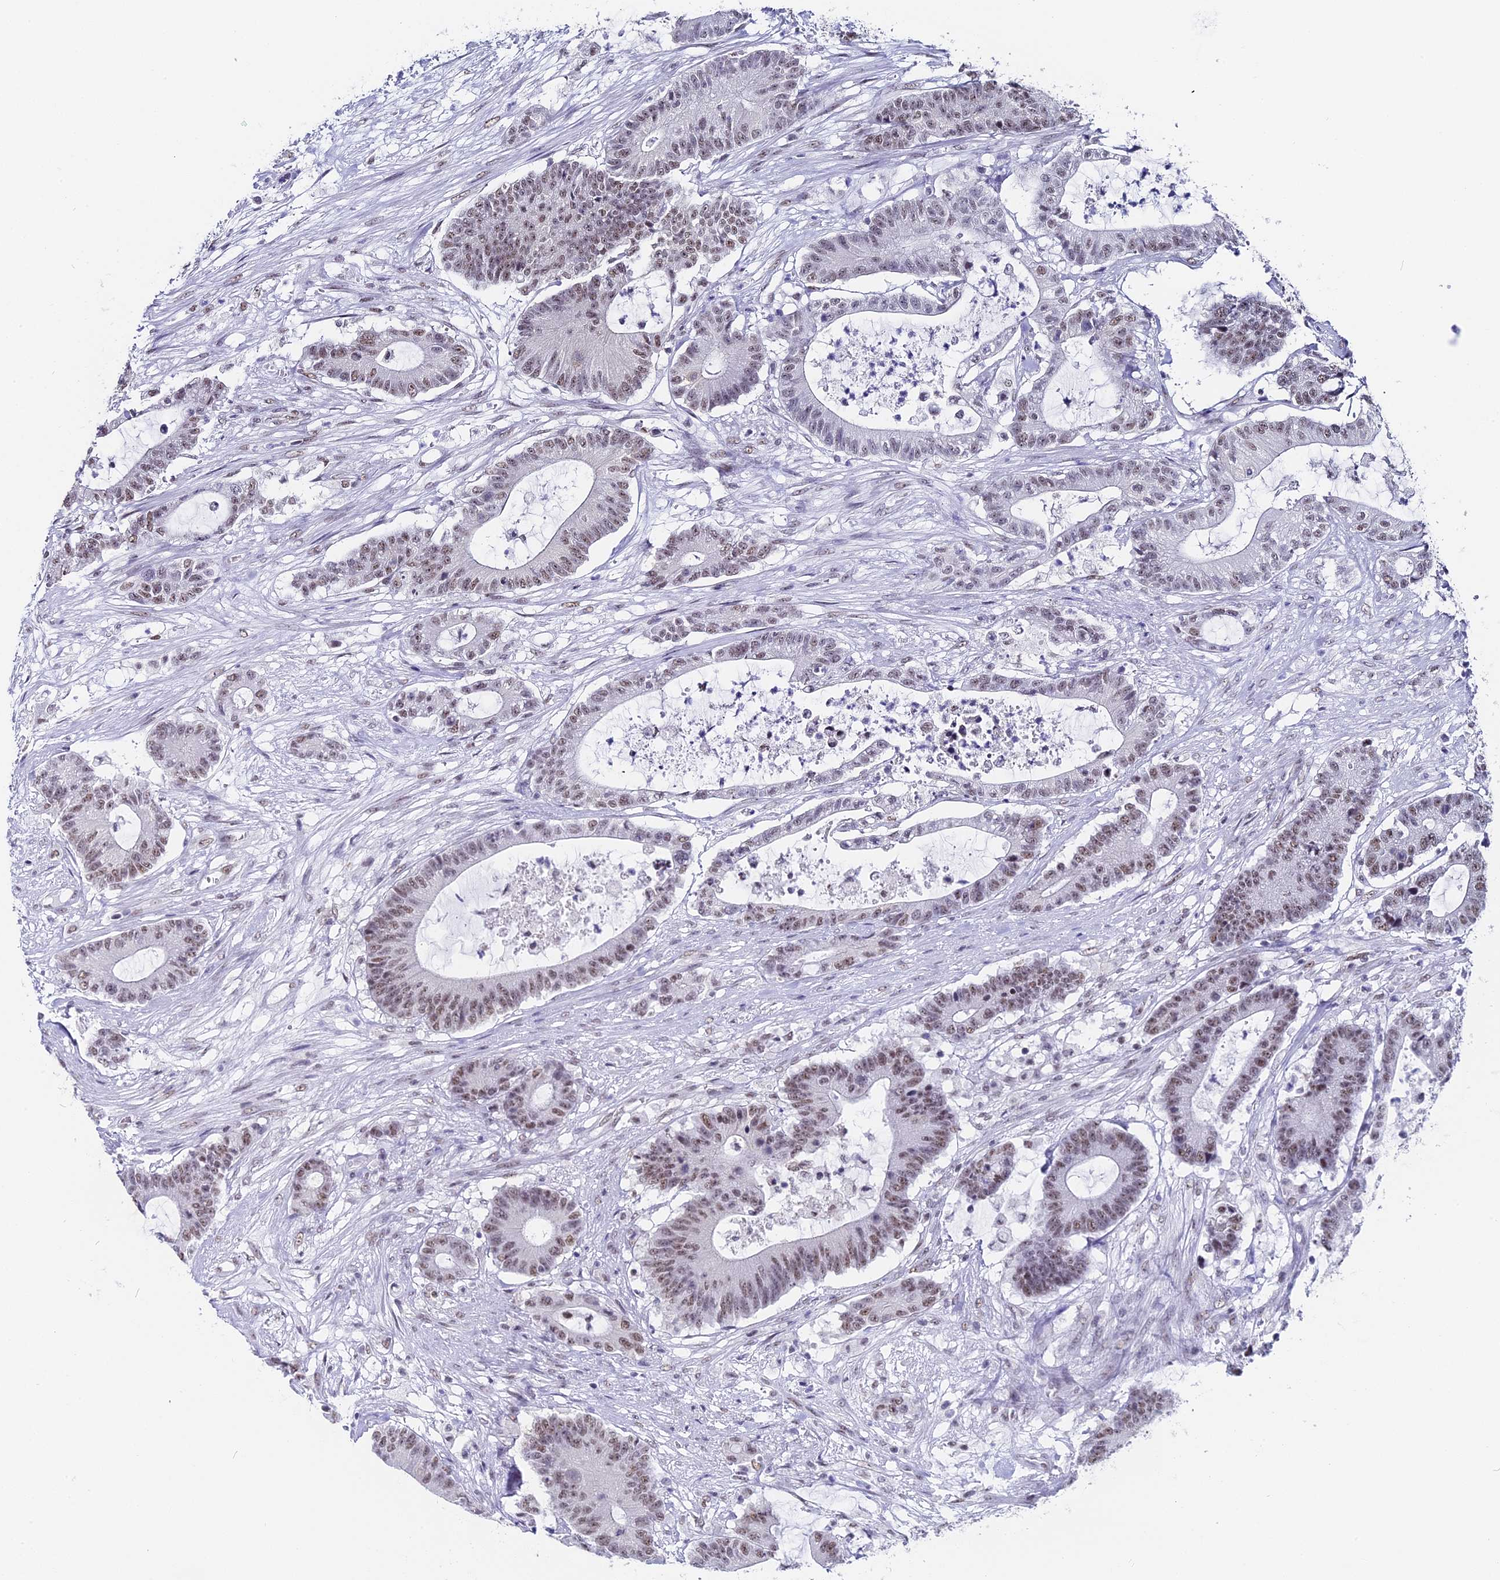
{"staining": {"intensity": "weak", "quantity": ">75%", "location": "nuclear"}, "tissue": "colorectal cancer", "cell_type": "Tumor cells", "image_type": "cancer", "snomed": [{"axis": "morphology", "description": "Adenocarcinoma, NOS"}, {"axis": "topography", "description": "Colon"}], "caption": "Immunohistochemical staining of colorectal adenocarcinoma reveals weak nuclear protein staining in about >75% of tumor cells.", "gene": "CD2BP2", "patient": {"sex": "female", "age": 84}}